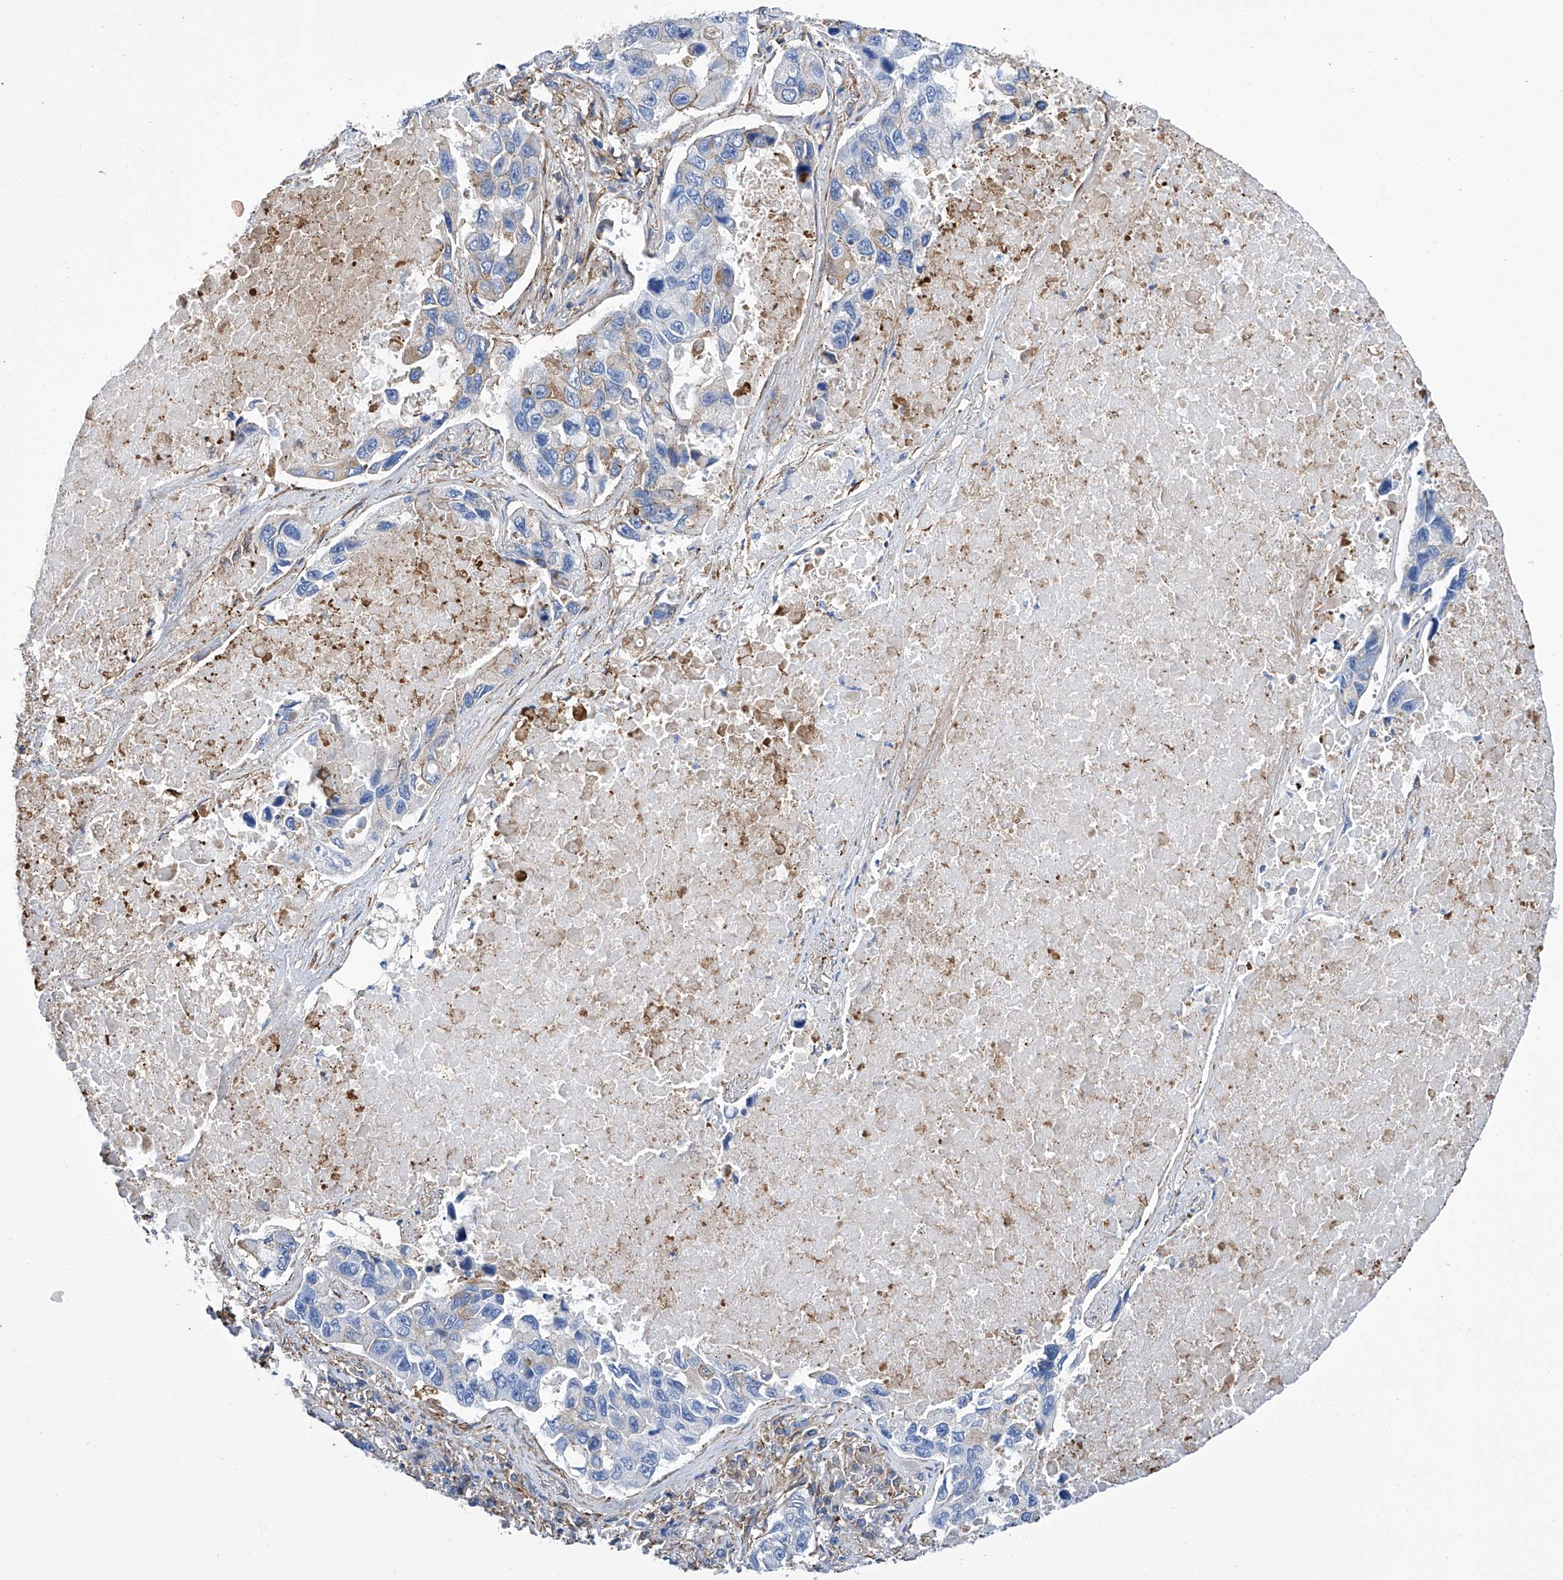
{"staining": {"intensity": "moderate", "quantity": "<25%", "location": "cytoplasmic/membranous"}, "tissue": "lung cancer", "cell_type": "Tumor cells", "image_type": "cancer", "snomed": [{"axis": "morphology", "description": "Adenocarcinoma, NOS"}, {"axis": "topography", "description": "Lung"}], "caption": "Tumor cells show moderate cytoplasmic/membranous staining in approximately <25% of cells in lung cancer (adenocarcinoma).", "gene": "GPT", "patient": {"sex": "male", "age": 64}}